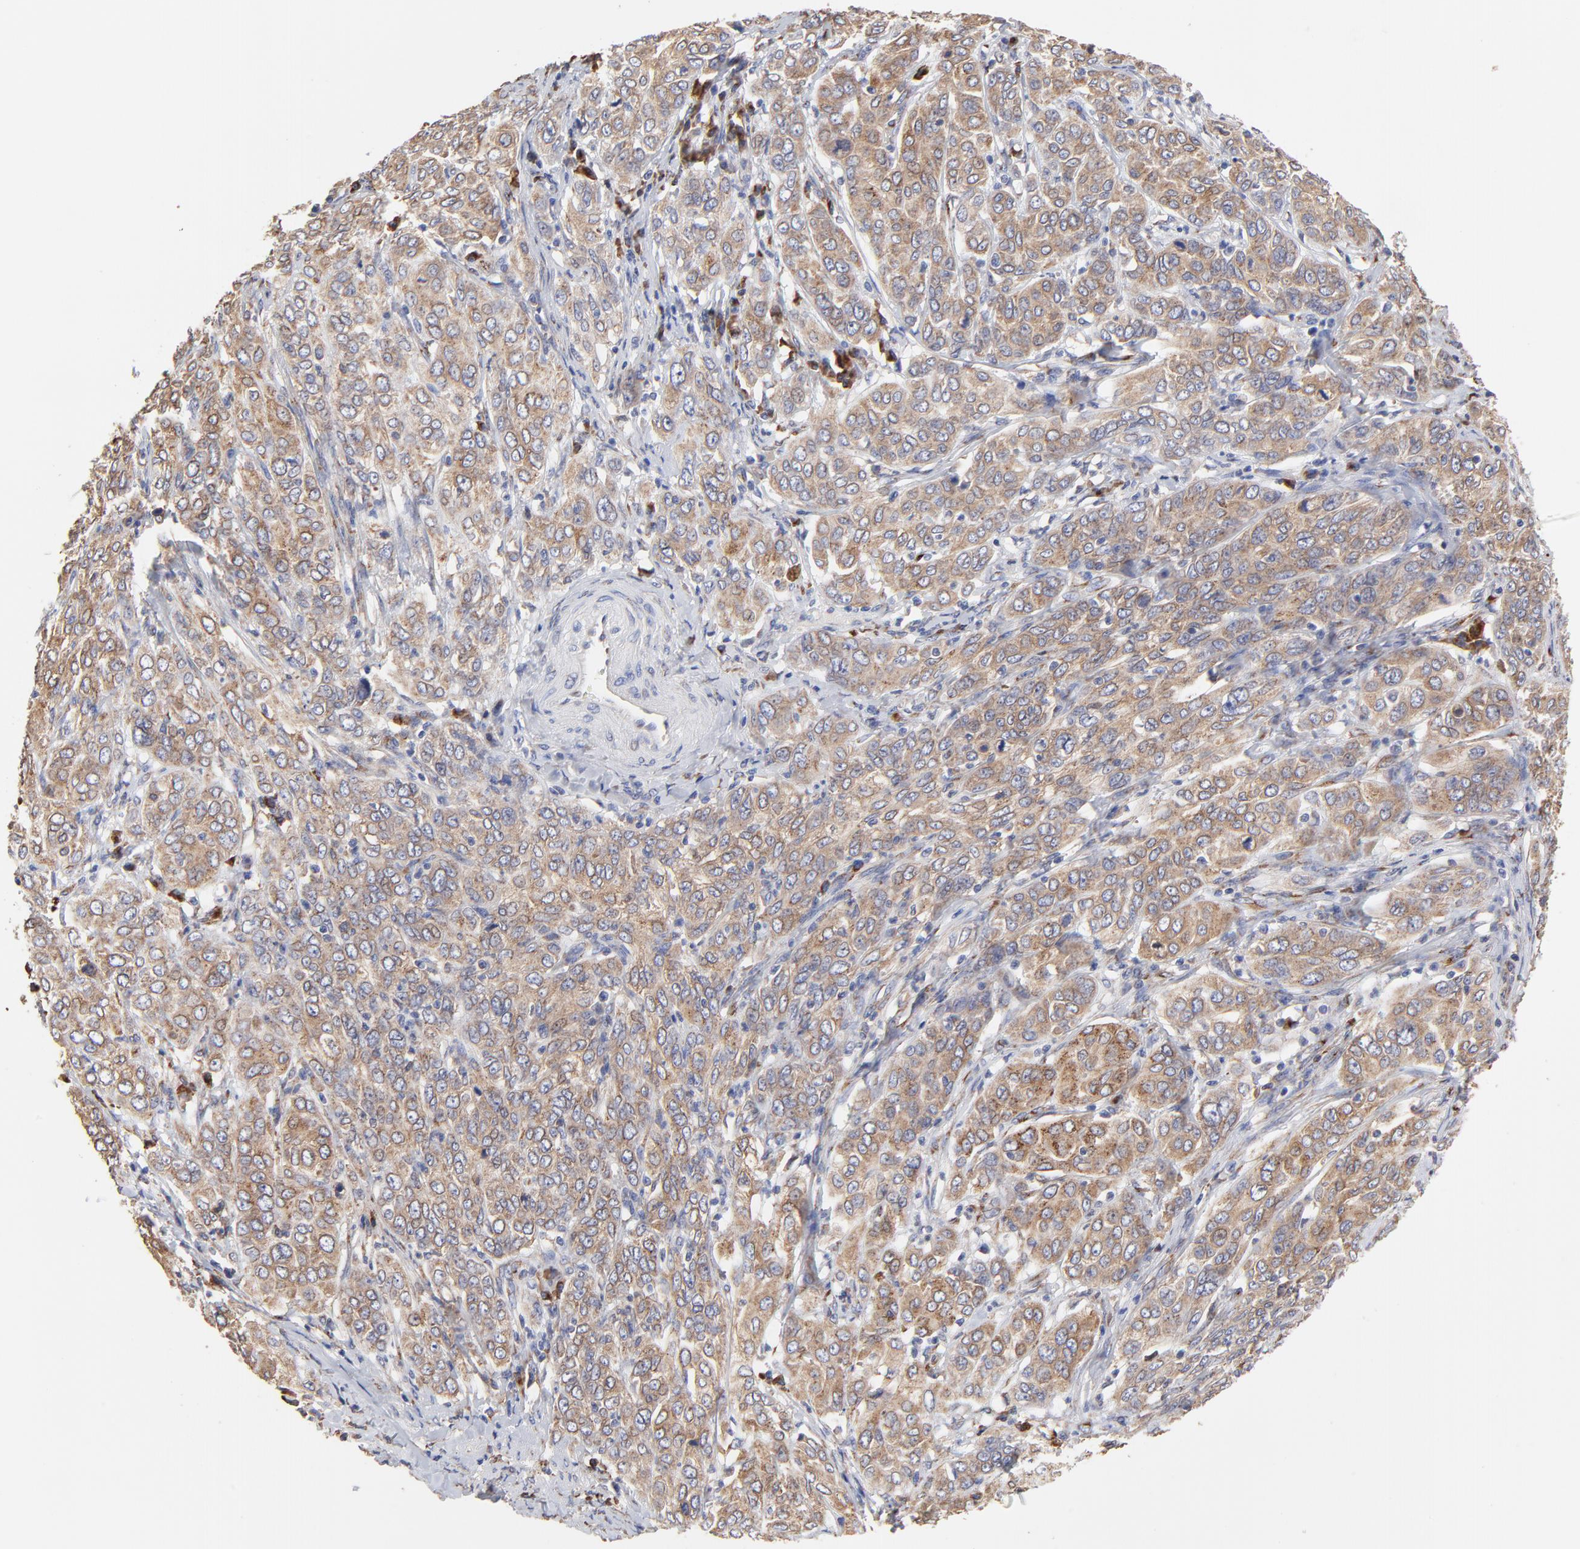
{"staining": {"intensity": "moderate", "quantity": ">75%", "location": "cytoplasmic/membranous"}, "tissue": "cervical cancer", "cell_type": "Tumor cells", "image_type": "cancer", "snomed": [{"axis": "morphology", "description": "Squamous cell carcinoma, NOS"}, {"axis": "topography", "description": "Cervix"}], "caption": "Immunohistochemistry (IHC) histopathology image of neoplastic tissue: human cervical cancer stained using immunohistochemistry shows medium levels of moderate protein expression localized specifically in the cytoplasmic/membranous of tumor cells, appearing as a cytoplasmic/membranous brown color.", "gene": "LMAN1", "patient": {"sex": "female", "age": 38}}